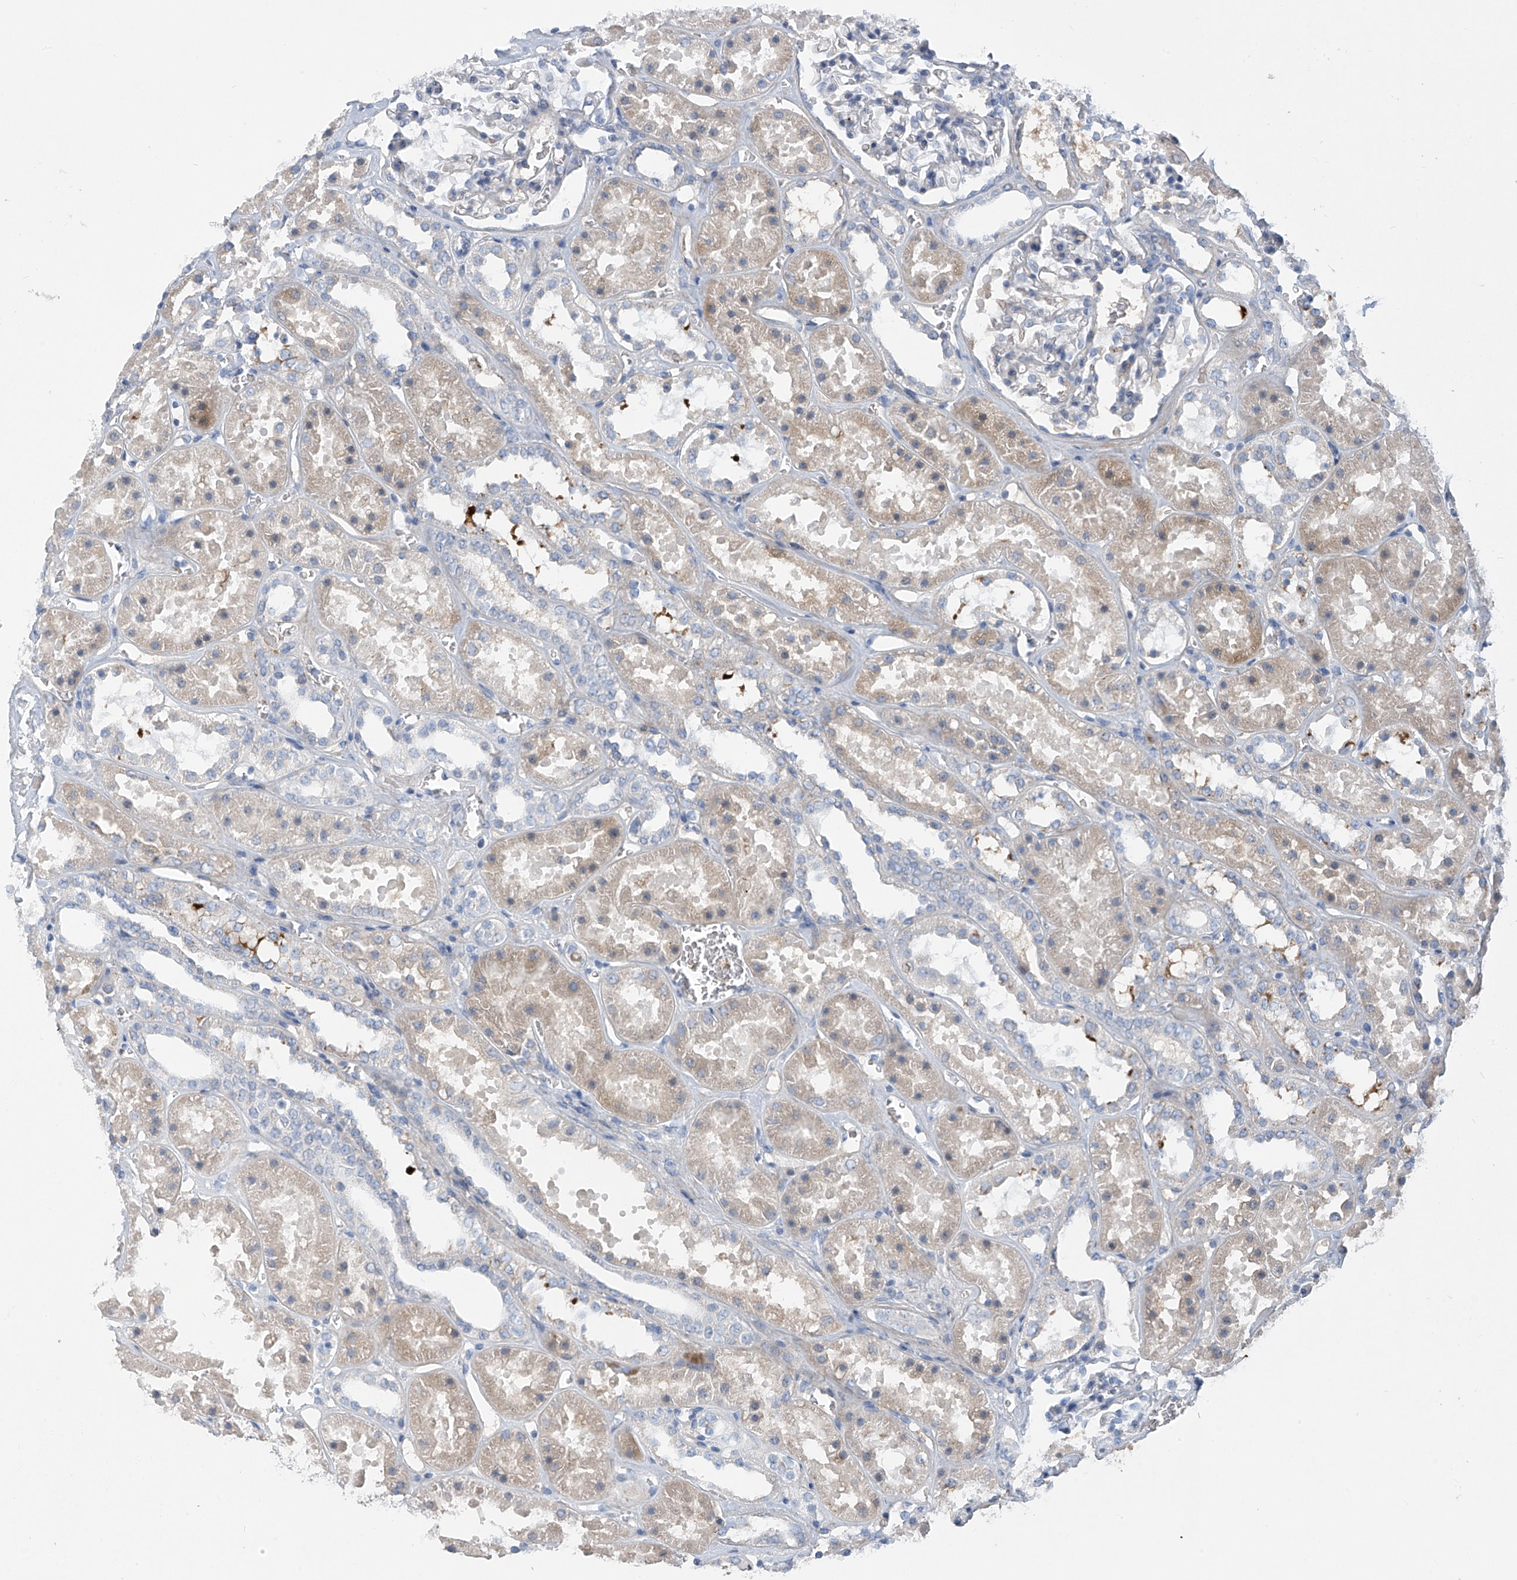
{"staining": {"intensity": "negative", "quantity": "none", "location": "none"}, "tissue": "kidney", "cell_type": "Cells in glomeruli", "image_type": "normal", "snomed": [{"axis": "morphology", "description": "Normal tissue, NOS"}, {"axis": "topography", "description": "Kidney"}], "caption": "Human kidney stained for a protein using immunohistochemistry (IHC) displays no positivity in cells in glomeruli.", "gene": "SLCO4A1", "patient": {"sex": "female", "age": 41}}